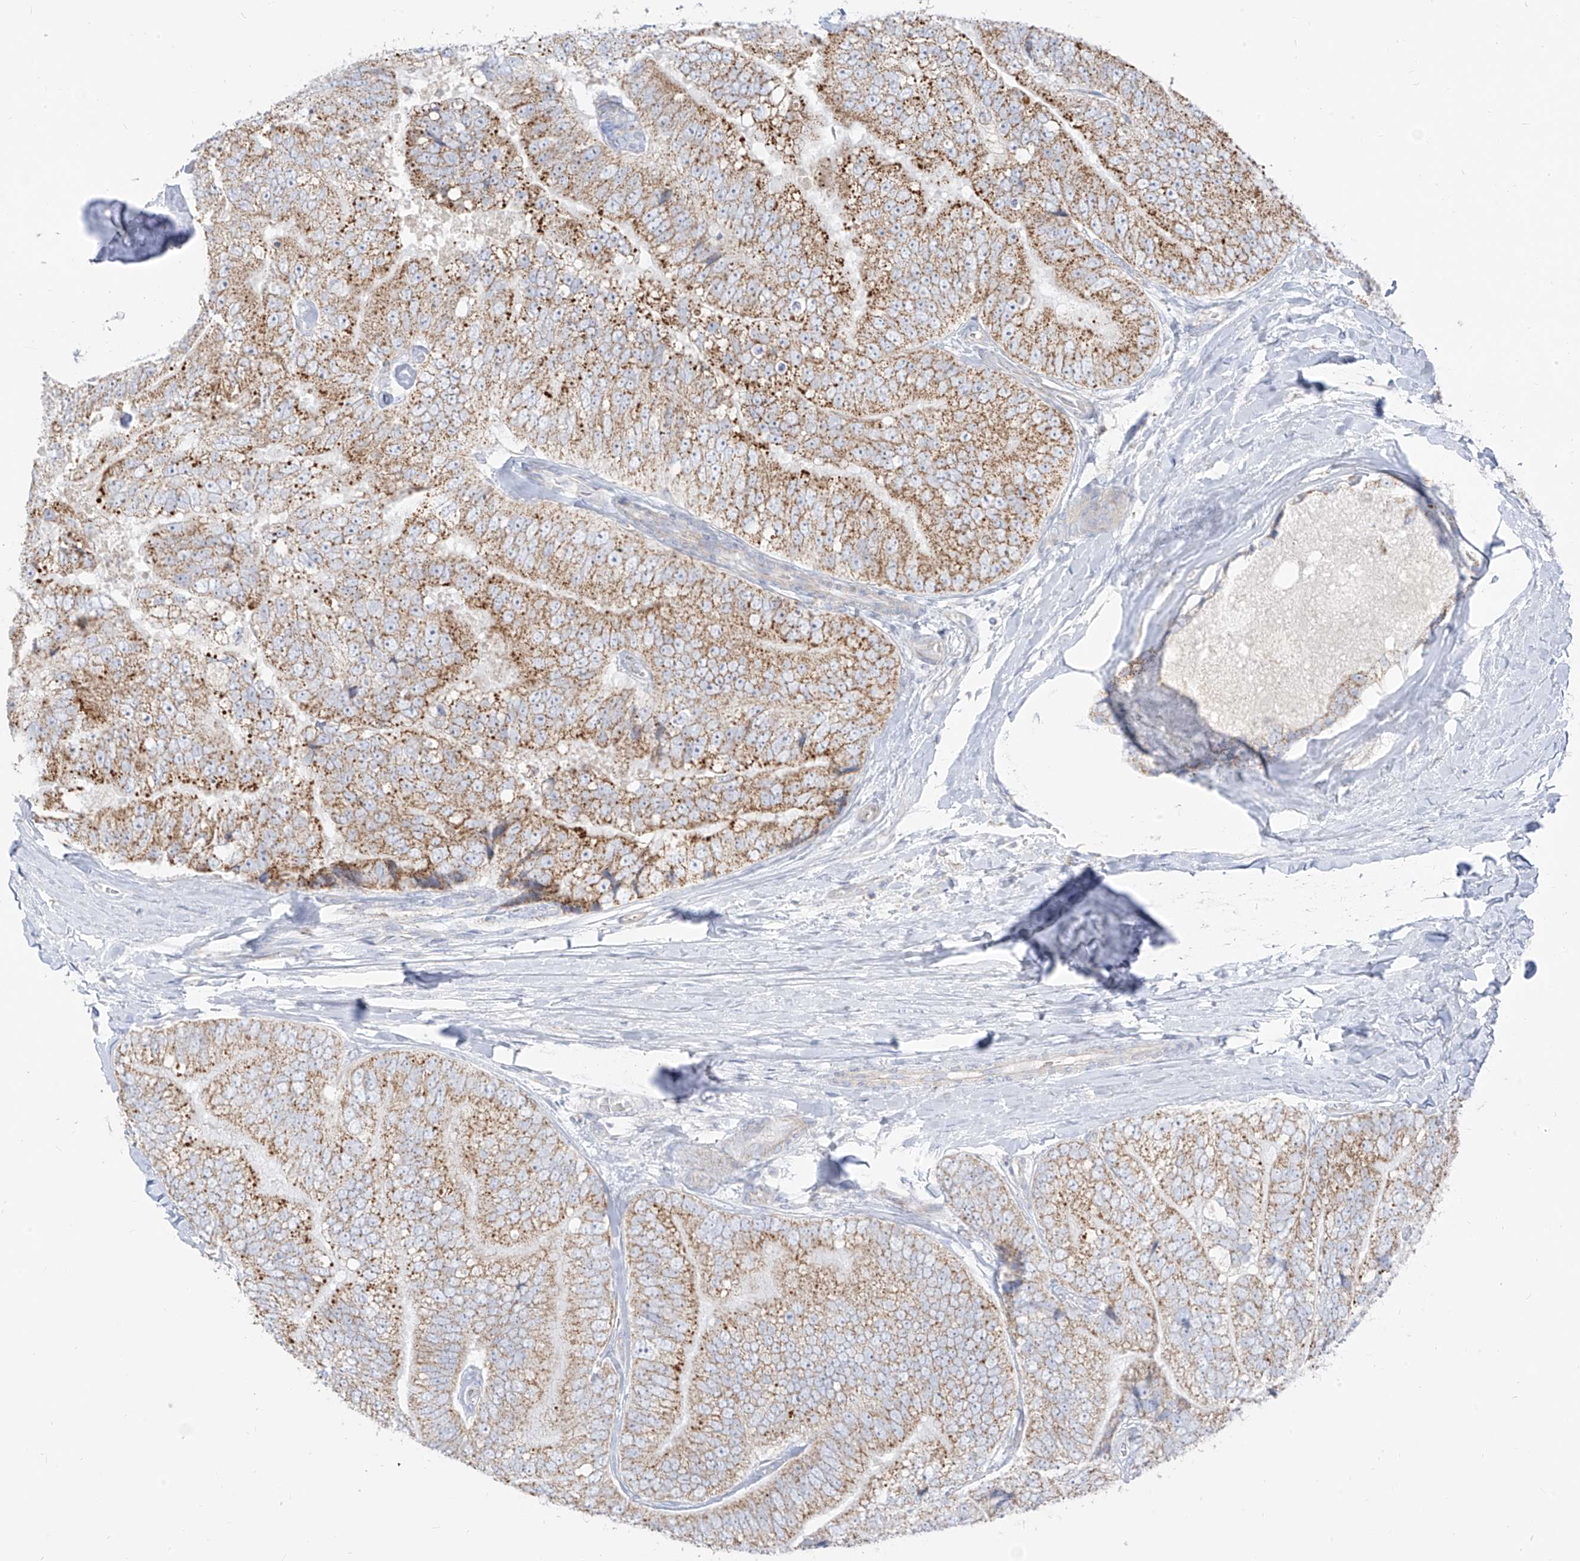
{"staining": {"intensity": "moderate", "quantity": ">75%", "location": "cytoplasmic/membranous"}, "tissue": "prostate cancer", "cell_type": "Tumor cells", "image_type": "cancer", "snomed": [{"axis": "morphology", "description": "Adenocarcinoma, High grade"}, {"axis": "topography", "description": "Prostate"}], "caption": "A brown stain highlights moderate cytoplasmic/membranous expression of a protein in human prostate cancer (adenocarcinoma (high-grade)) tumor cells.", "gene": "ETHE1", "patient": {"sex": "male", "age": 70}}